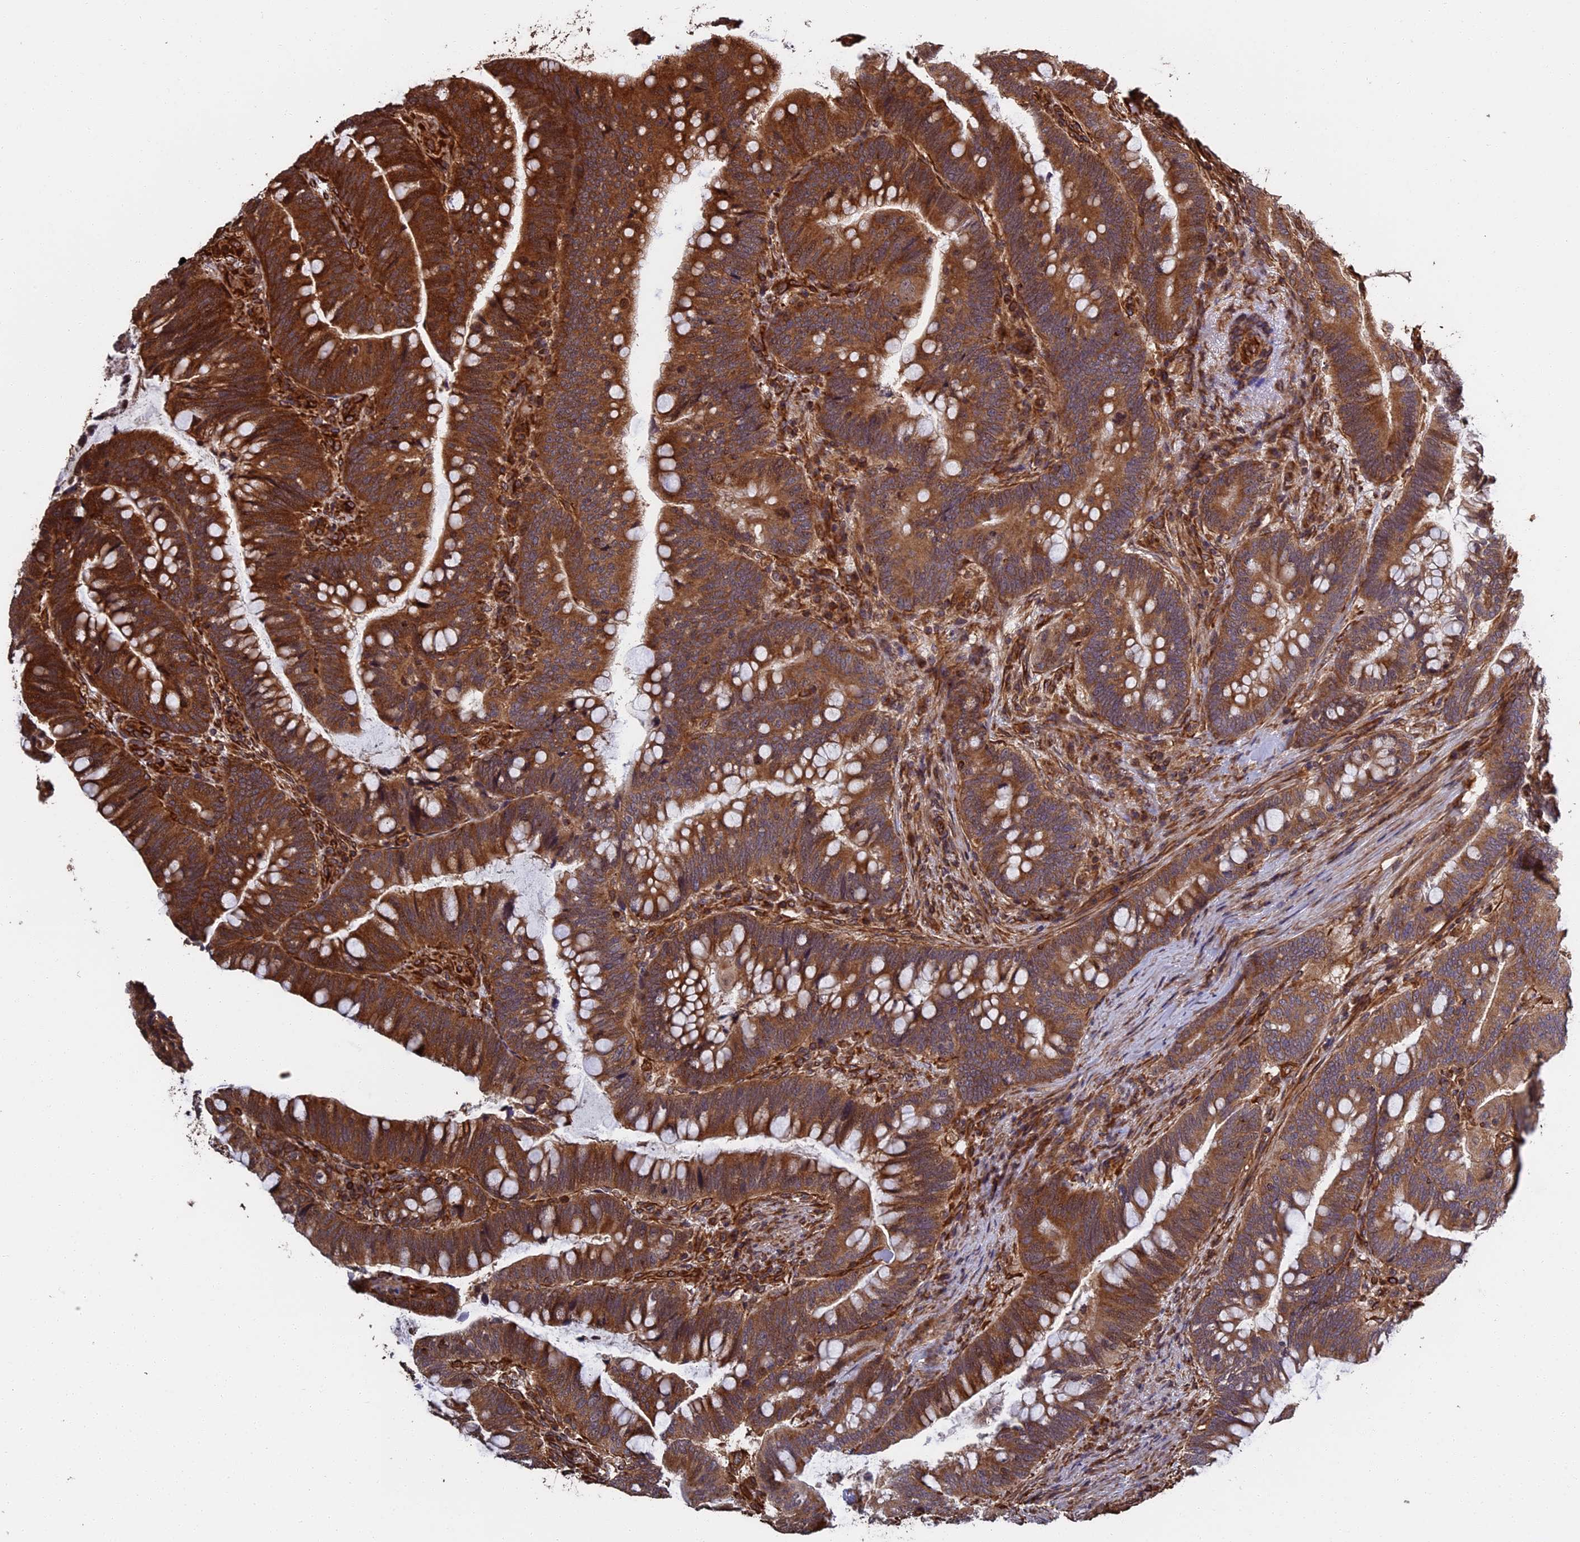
{"staining": {"intensity": "strong", "quantity": ">75%", "location": "cytoplasmic/membranous"}, "tissue": "colorectal cancer", "cell_type": "Tumor cells", "image_type": "cancer", "snomed": [{"axis": "morphology", "description": "Adenocarcinoma, NOS"}, {"axis": "topography", "description": "Colon"}], "caption": "Protein staining exhibits strong cytoplasmic/membranous positivity in approximately >75% of tumor cells in colorectal adenocarcinoma.", "gene": "CCDC124", "patient": {"sex": "female", "age": 66}}